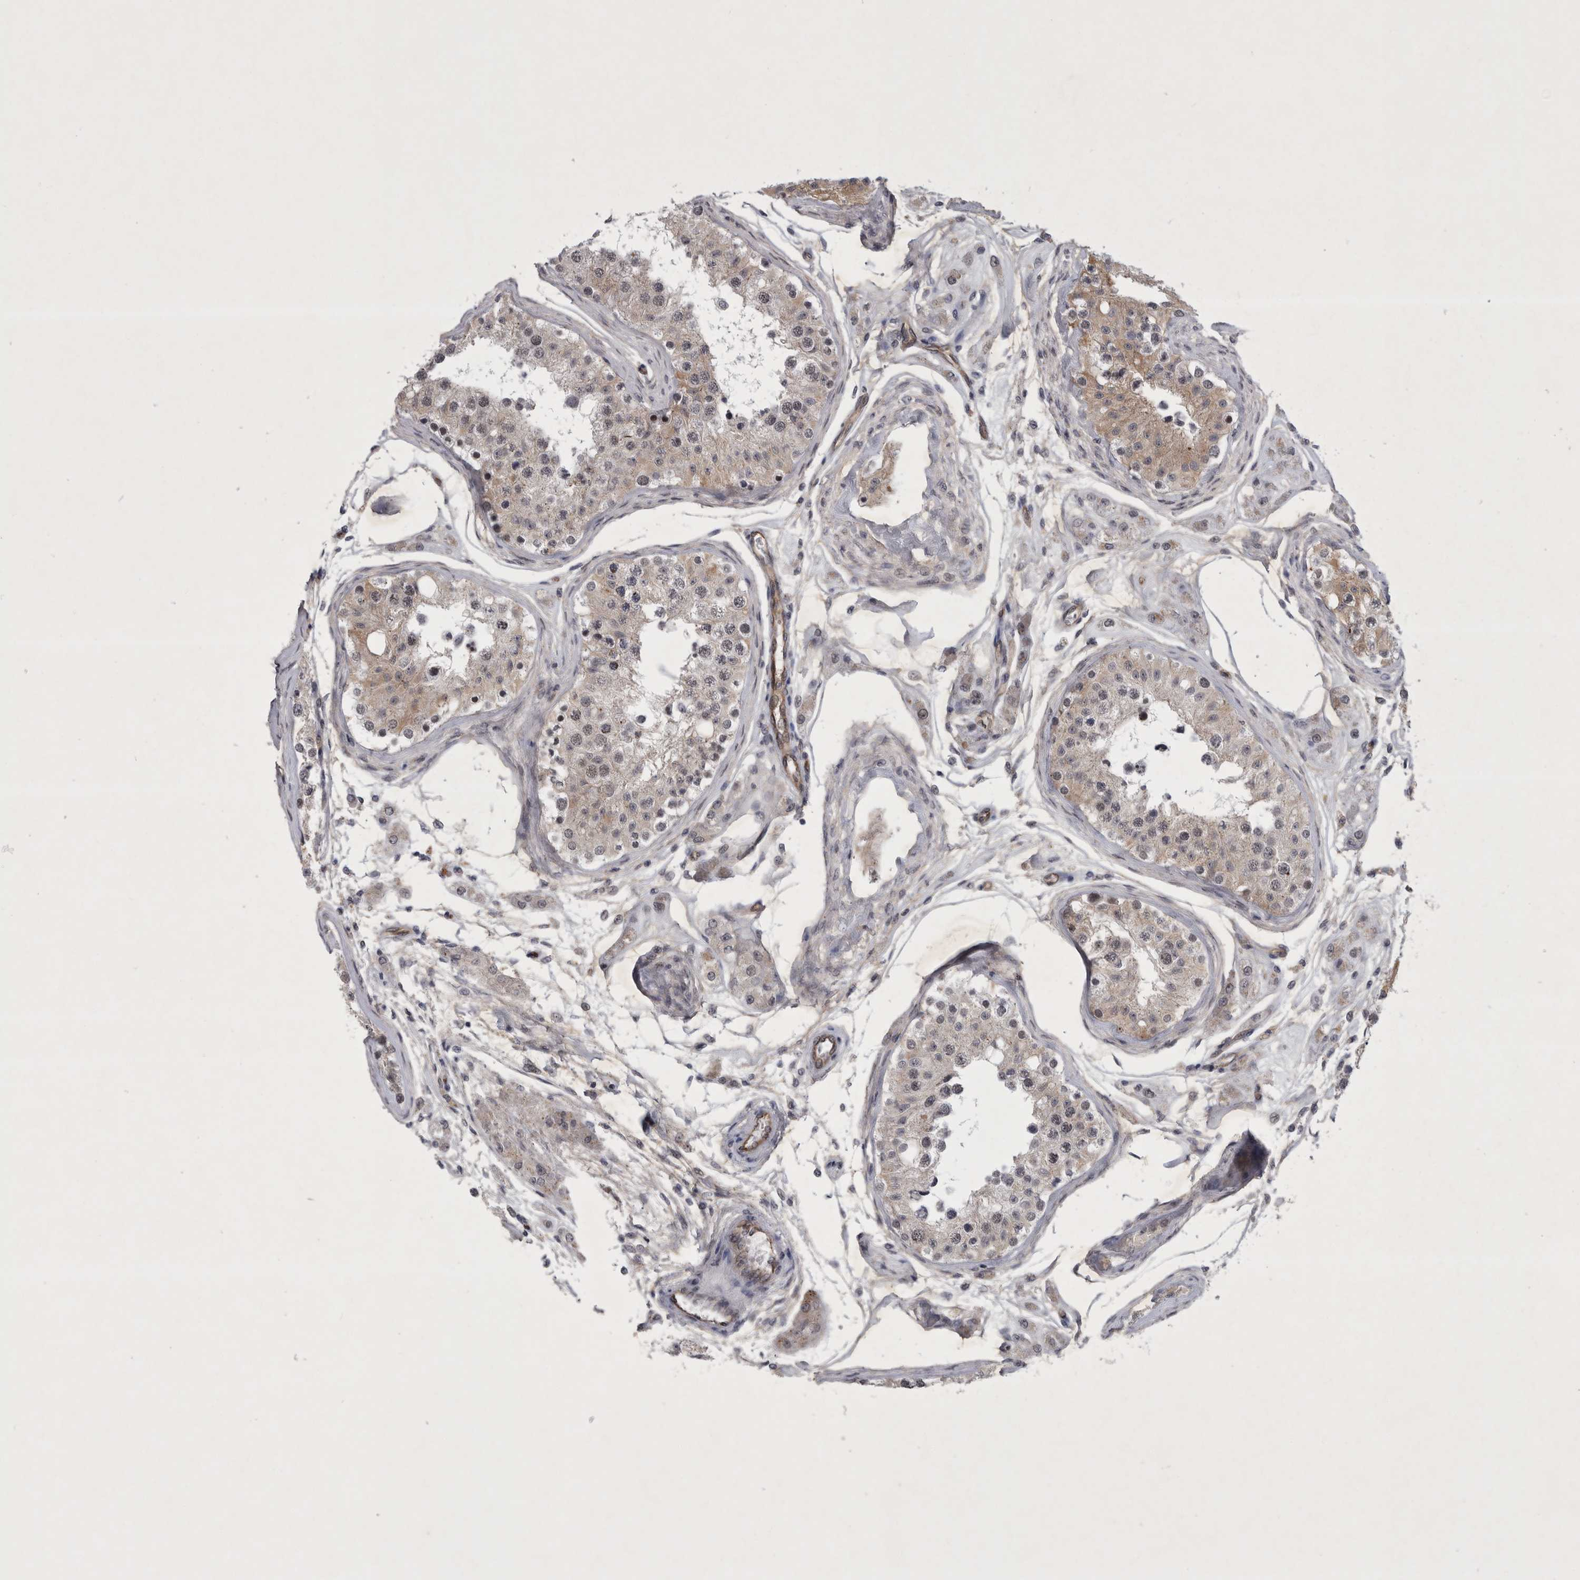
{"staining": {"intensity": "moderate", "quantity": "<25%", "location": "nuclear"}, "tissue": "testis", "cell_type": "Cells in seminiferous ducts", "image_type": "normal", "snomed": [{"axis": "morphology", "description": "Normal tissue, NOS"}, {"axis": "morphology", "description": "Adenocarcinoma, metastatic, NOS"}, {"axis": "topography", "description": "Testis"}], "caption": "Immunohistochemical staining of benign testis shows moderate nuclear protein positivity in approximately <25% of cells in seminiferous ducts.", "gene": "PARP11", "patient": {"sex": "male", "age": 26}}